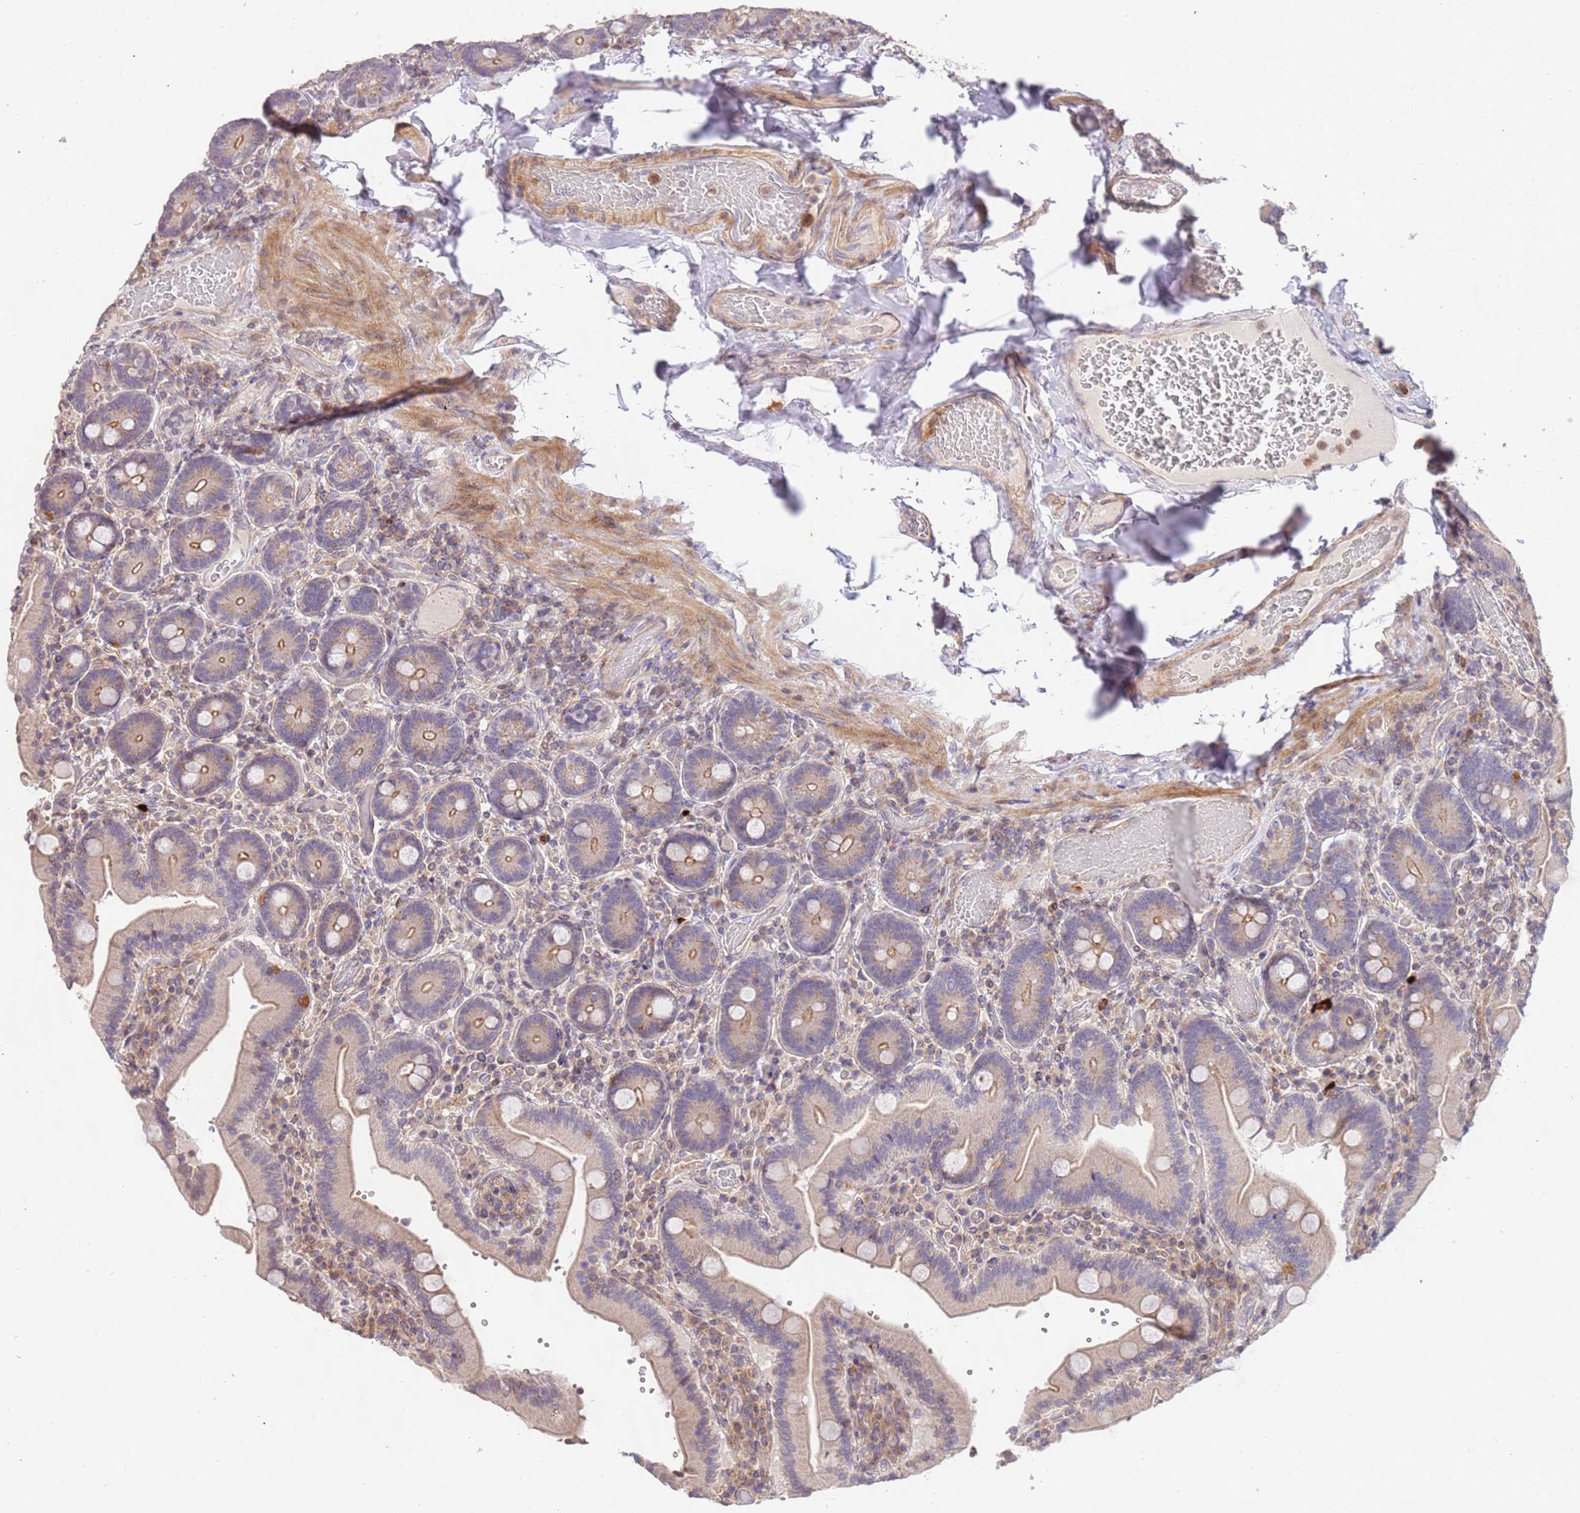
{"staining": {"intensity": "weak", "quantity": "25%-75%", "location": "cytoplasmic/membranous"}, "tissue": "duodenum", "cell_type": "Glandular cells", "image_type": "normal", "snomed": [{"axis": "morphology", "description": "Normal tissue, NOS"}, {"axis": "topography", "description": "Duodenum"}], "caption": "Protein expression analysis of normal duodenum exhibits weak cytoplasmic/membranous staining in about 25%-75% of glandular cells. Using DAB (3,3'-diaminobenzidine) (brown) and hematoxylin (blue) stains, captured at high magnification using brightfield microscopy.", "gene": "SLC16A4", "patient": {"sex": "female", "age": 62}}